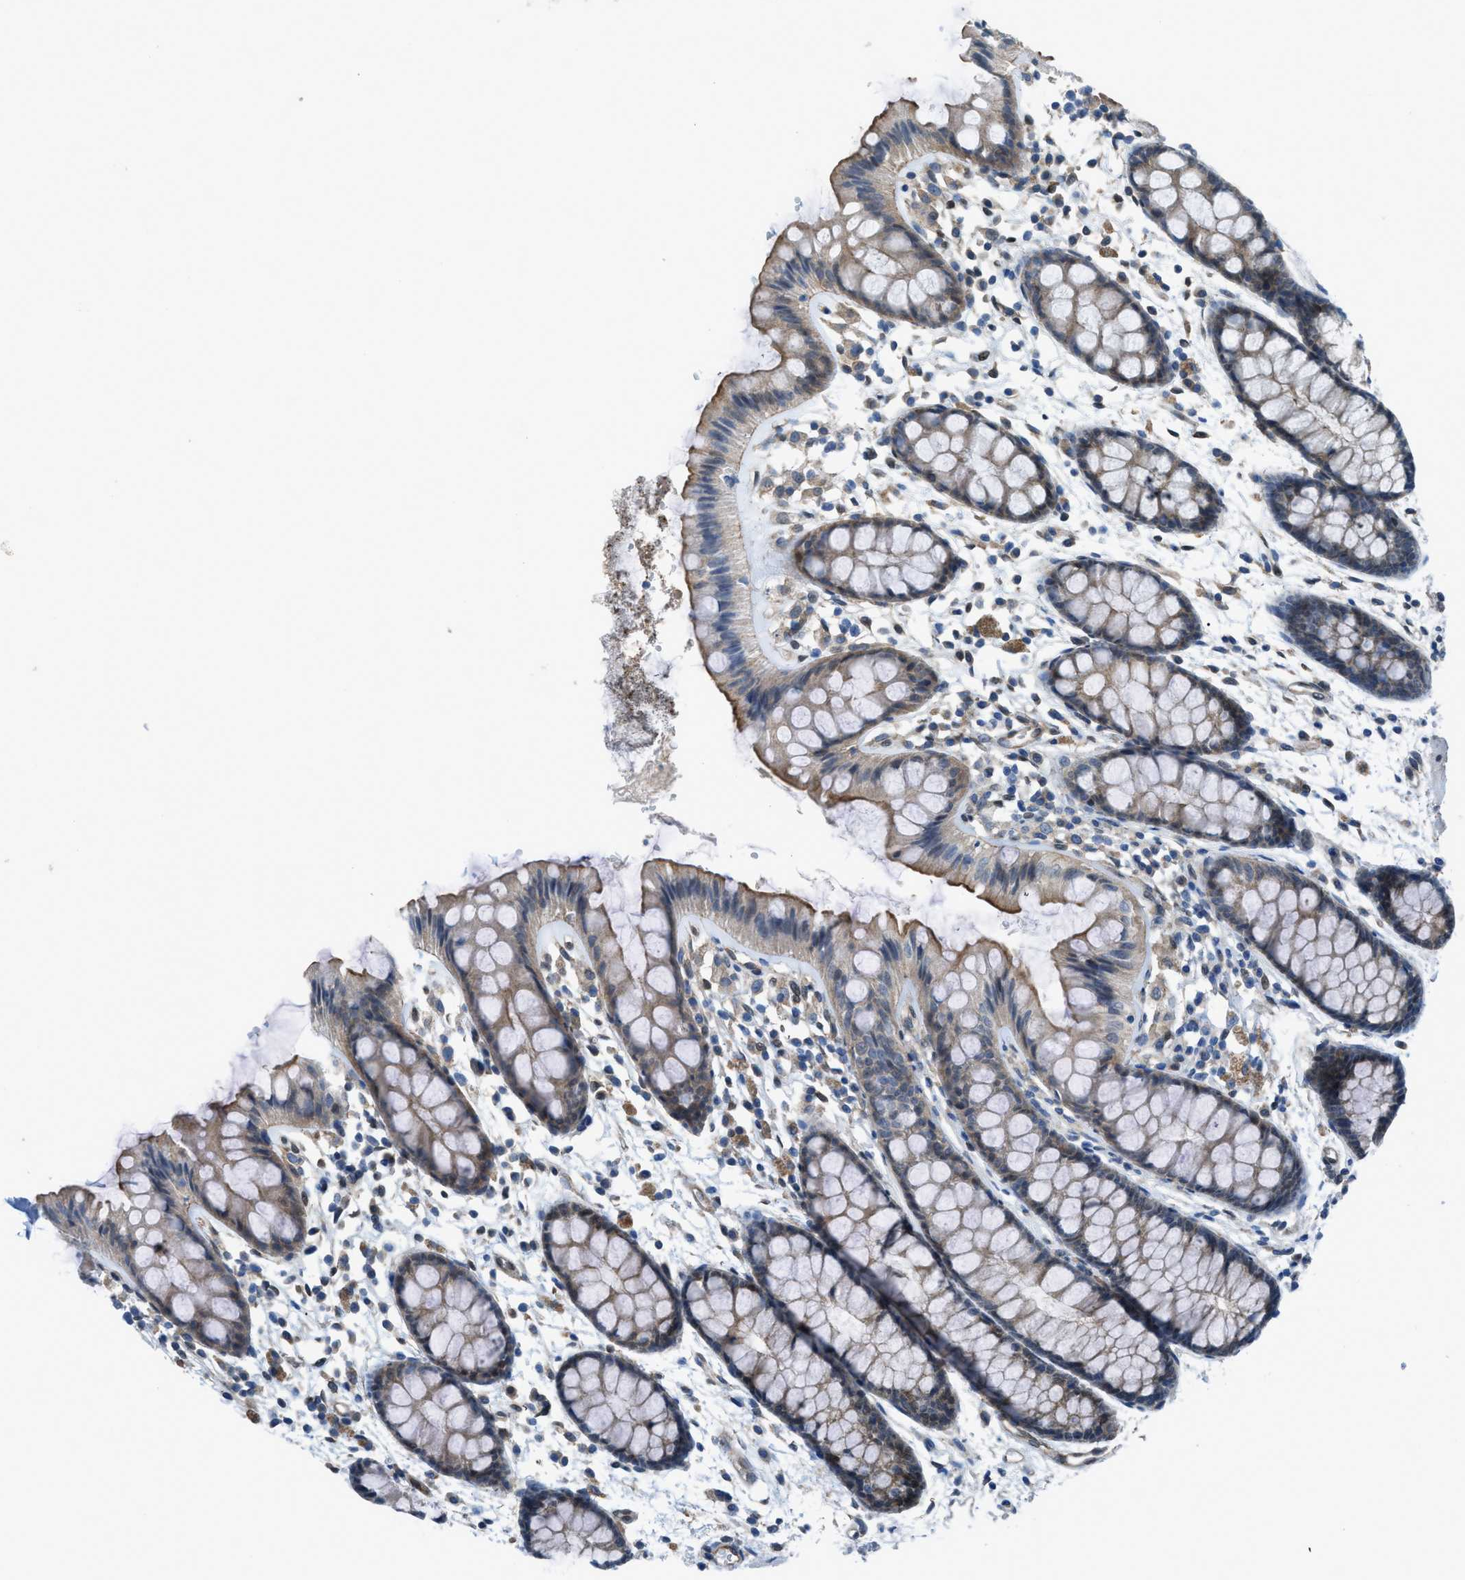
{"staining": {"intensity": "moderate", "quantity": ">75%", "location": "cytoplasmic/membranous"}, "tissue": "rectum", "cell_type": "Glandular cells", "image_type": "normal", "snomed": [{"axis": "morphology", "description": "Normal tissue, NOS"}, {"axis": "topography", "description": "Rectum"}], "caption": "A high-resolution image shows immunohistochemistry staining of unremarkable rectum, which reveals moderate cytoplasmic/membranous expression in approximately >75% of glandular cells.", "gene": "PRKN", "patient": {"sex": "female", "age": 66}}